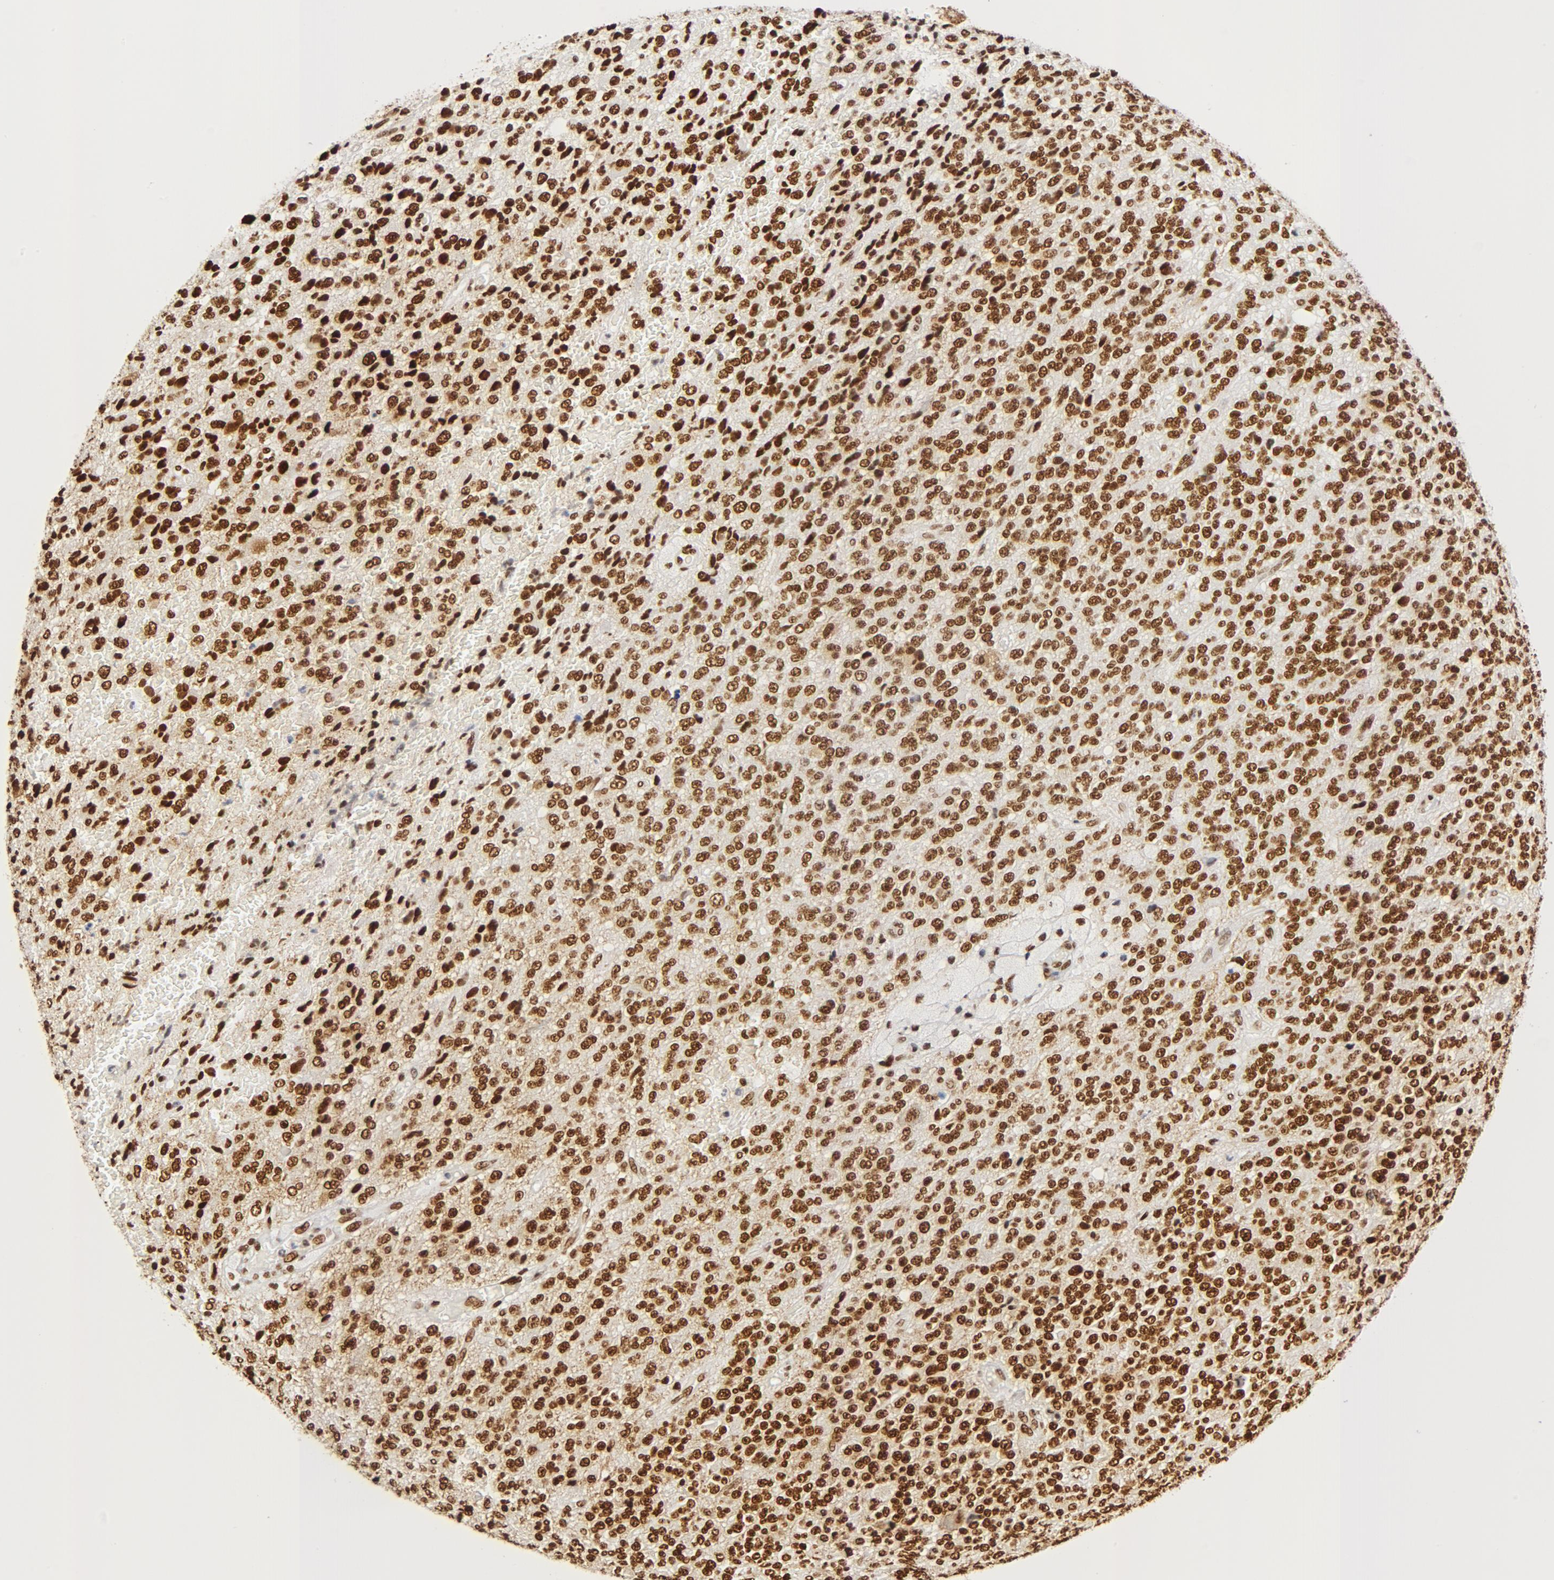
{"staining": {"intensity": "strong", "quantity": ">75%", "location": "nuclear"}, "tissue": "glioma", "cell_type": "Tumor cells", "image_type": "cancer", "snomed": [{"axis": "morphology", "description": "Glioma, malignant, High grade"}, {"axis": "topography", "description": "pancreas cauda"}], "caption": "There is high levels of strong nuclear staining in tumor cells of glioma, as demonstrated by immunohistochemical staining (brown color).", "gene": "CTBP1", "patient": {"sex": "male", "age": 60}}